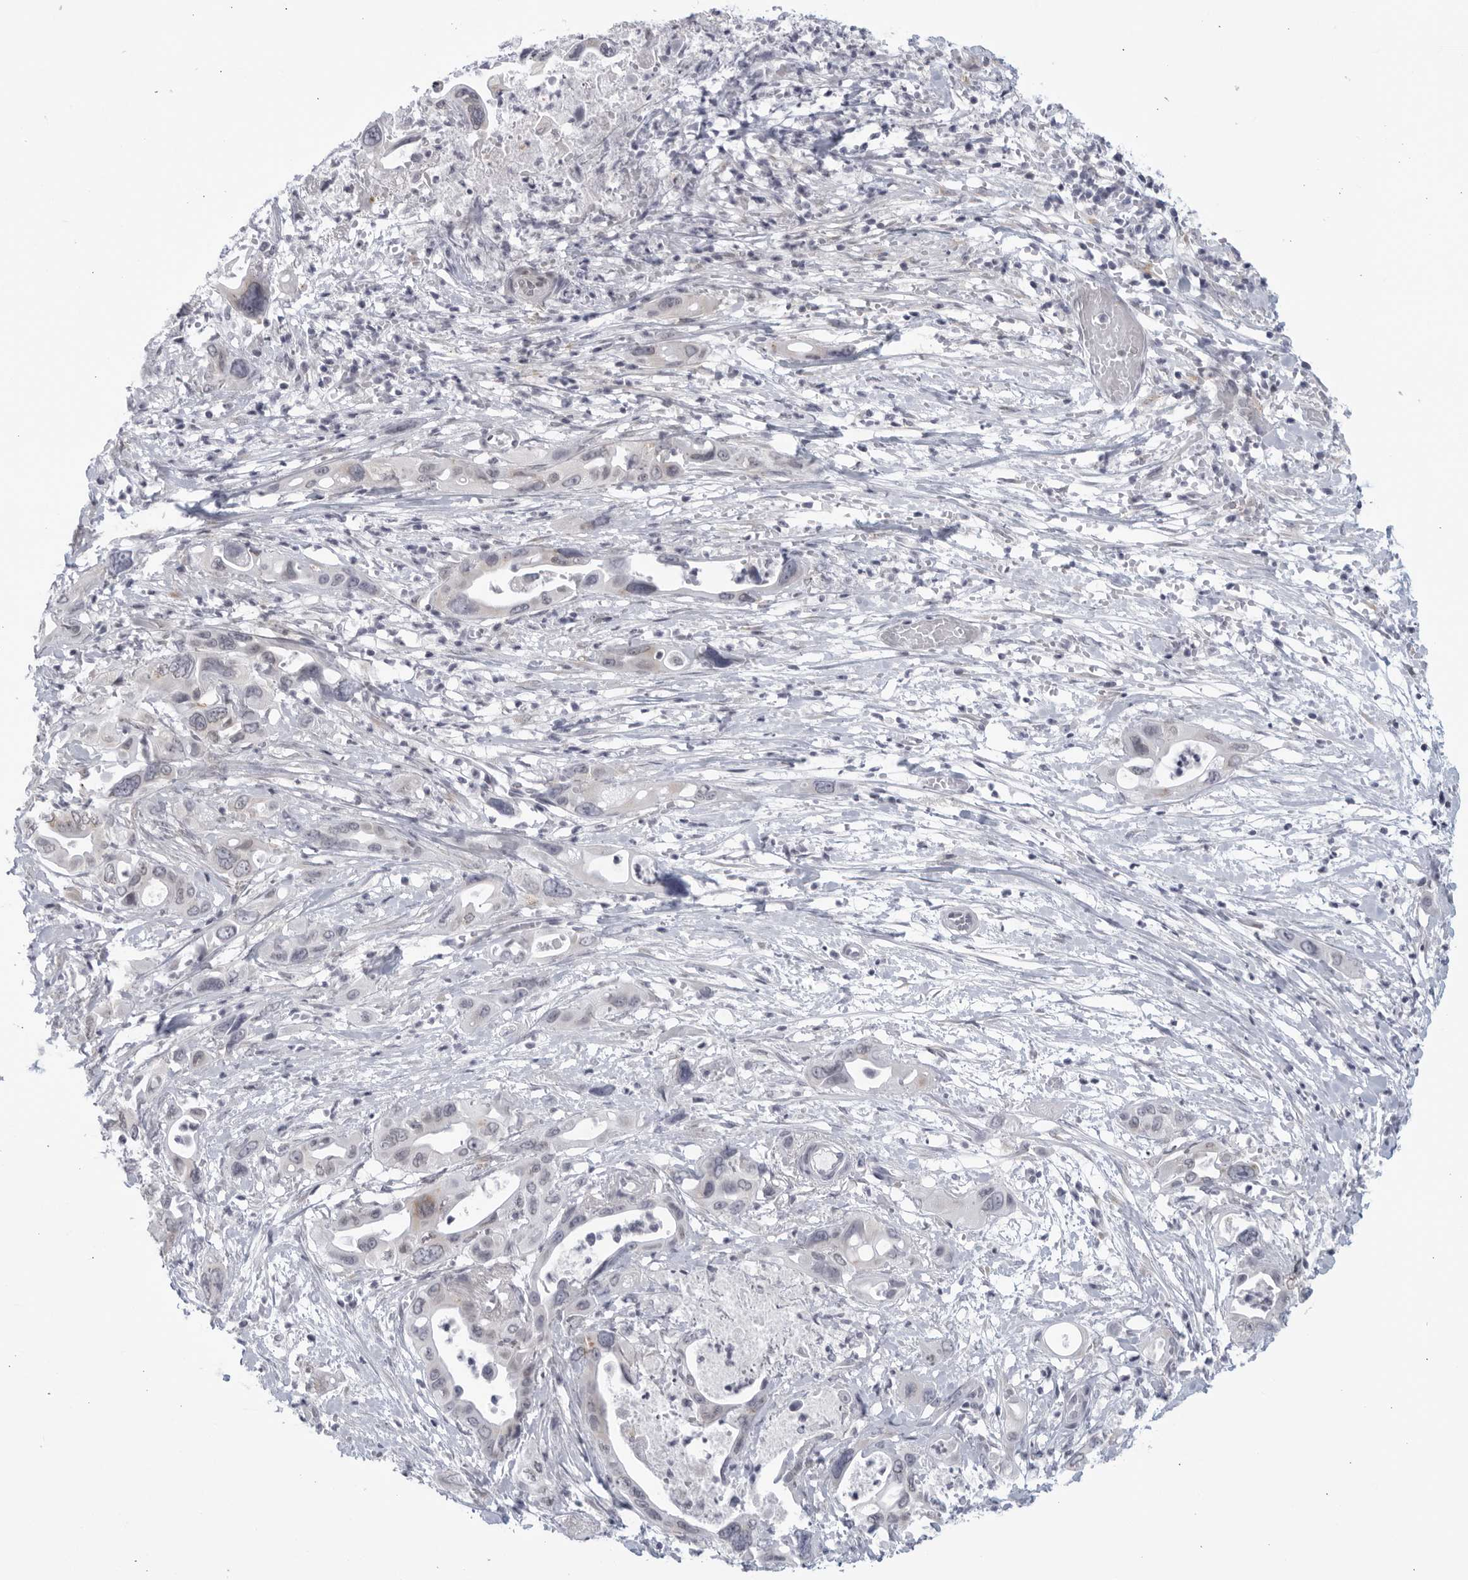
{"staining": {"intensity": "negative", "quantity": "none", "location": "none"}, "tissue": "pancreatic cancer", "cell_type": "Tumor cells", "image_type": "cancer", "snomed": [{"axis": "morphology", "description": "Adenocarcinoma, NOS"}, {"axis": "topography", "description": "Pancreas"}], "caption": "Immunohistochemistry micrograph of neoplastic tissue: human adenocarcinoma (pancreatic) stained with DAB (3,3'-diaminobenzidine) exhibits no significant protein positivity in tumor cells.", "gene": "WDTC1", "patient": {"sex": "male", "age": 66}}